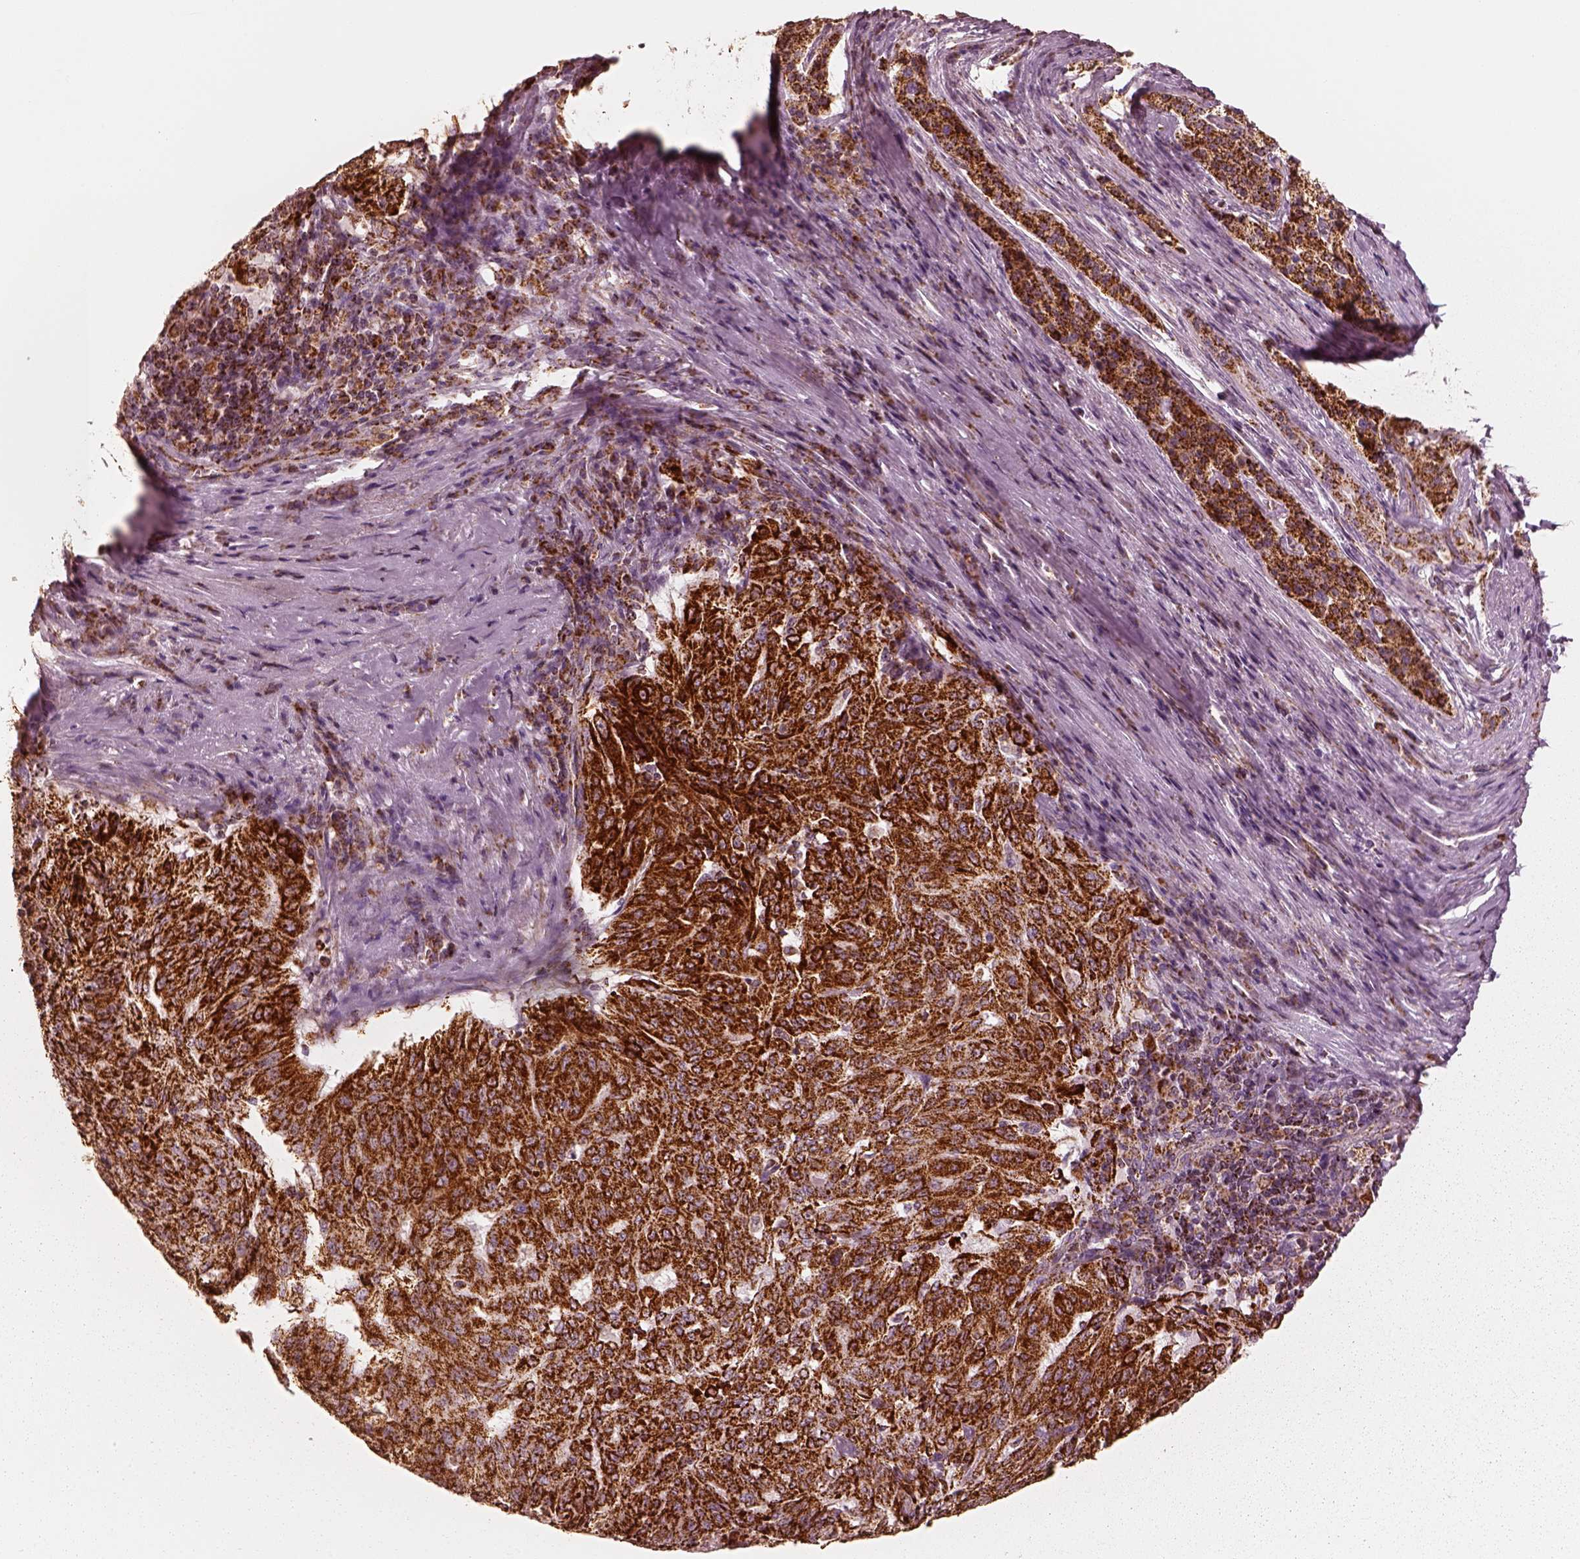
{"staining": {"intensity": "strong", "quantity": ">75%", "location": "cytoplasmic/membranous"}, "tissue": "pancreatic cancer", "cell_type": "Tumor cells", "image_type": "cancer", "snomed": [{"axis": "morphology", "description": "Adenocarcinoma, NOS"}, {"axis": "topography", "description": "Pancreas"}], "caption": "IHC histopathology image of neoplastic tissue: pancreatic cancer (adenocarcinoma) stained using IHC demonstrates high levels of strong protein expression localized specifically in the cytoplasmic/membranous of tumor cells, appearing as a cytoplasmic/membranous brown color.", "gene": "ENTPD6", "patient": {"sex": "male", "age": 63}}